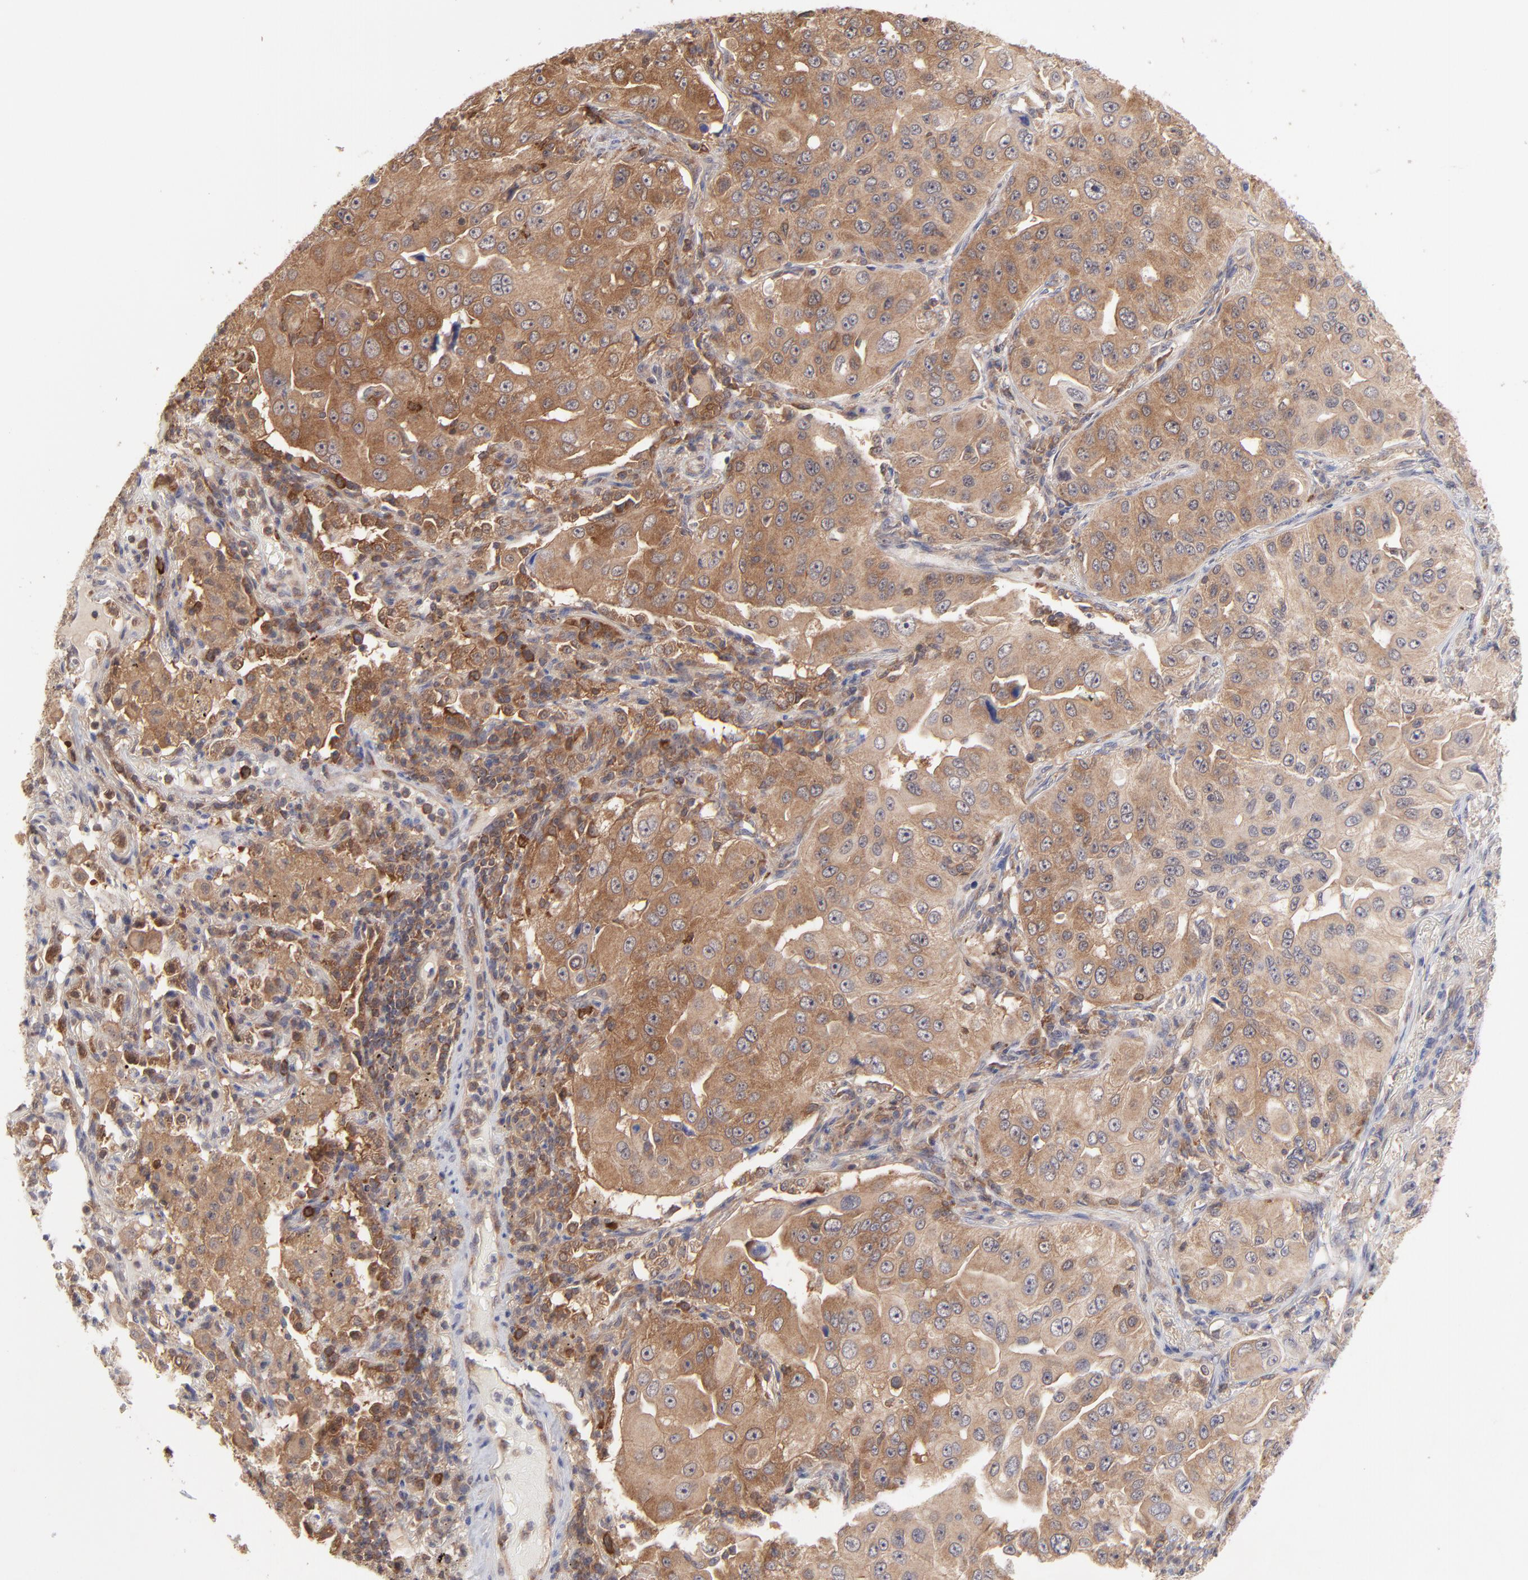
{"staining": {"intensity": "moderate", "quantity": ">75%", "location": "cytoplasmic/membranous"}, "tissue": "lung cancer", "cell_type": "Tumor cells", "image_type": "cancer", "snomed": [{"axis": "morphology", "description": "Adenocarcinoma, NOS"}, {"axis": "topography", "description": "Lung"}], "caption": "Brown immunohistochemical staining in human lung cancer (adenocarcinoma) reveals moderate cytoplasmic/membranous expression in approximately >75% of tumor cells.", "gene": "GART", "patient": {"sex": "male", "age": 84}}